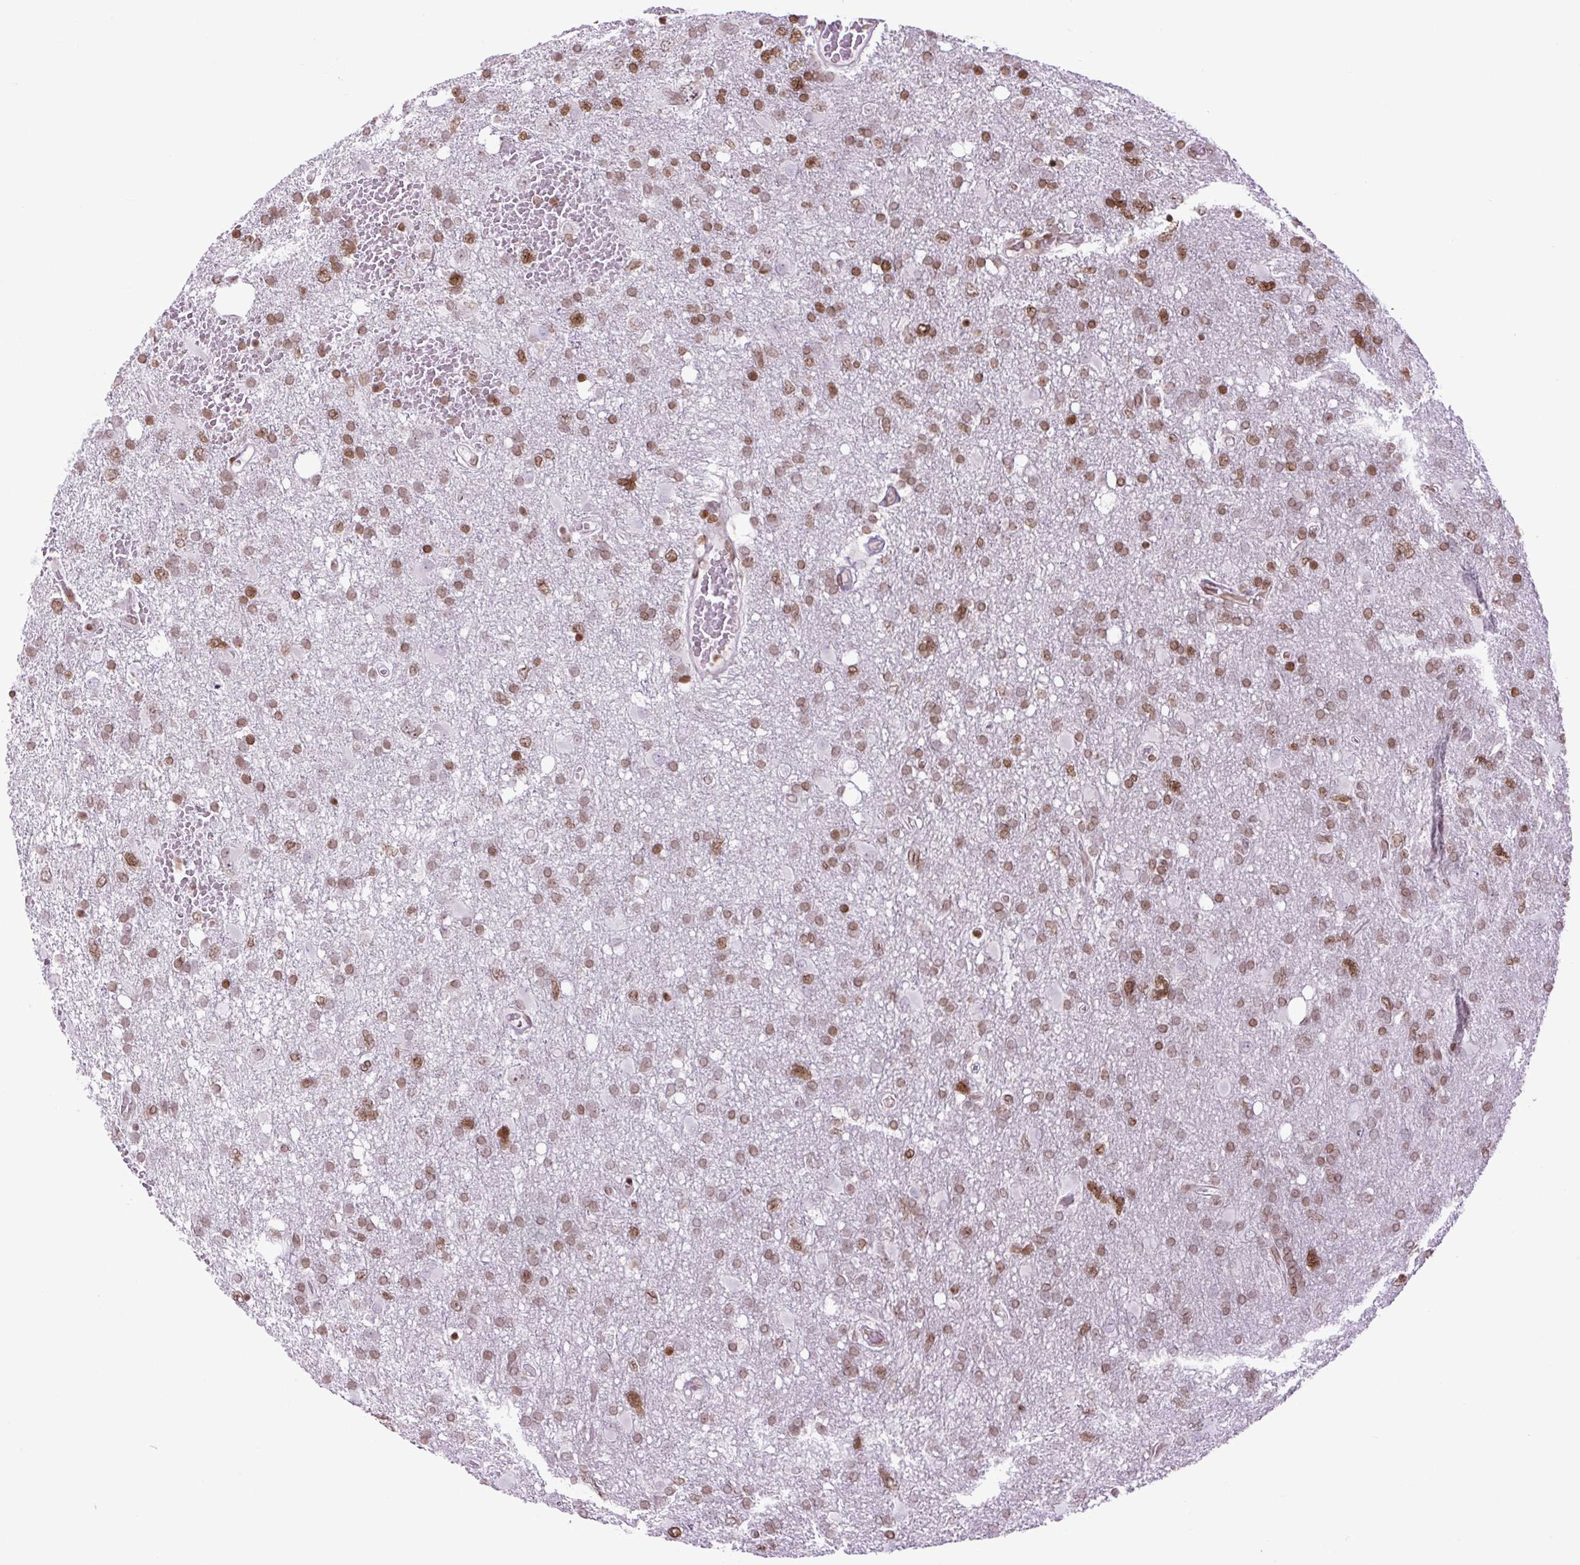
{"staining": {"intensity": "moderate", "quantity": "25%-75%", "location": "nuclear"}, "tissue": "glioma", "cell_type": "Tumor cells", "image_type": "cancer", "snomed": [{"axis": "morphology", "description": "Glioma, malignant, High grade"}, {"axis": "topography", "description": "Brain"}], "caption": "This micrograph shows IHC staining of malignant high-grade glioma, with medium moderate nuclear expression in approximately 25%-75% of tumor cells.", "gene": "H1-3", "patient": {"sex": "male", "age": 61}}